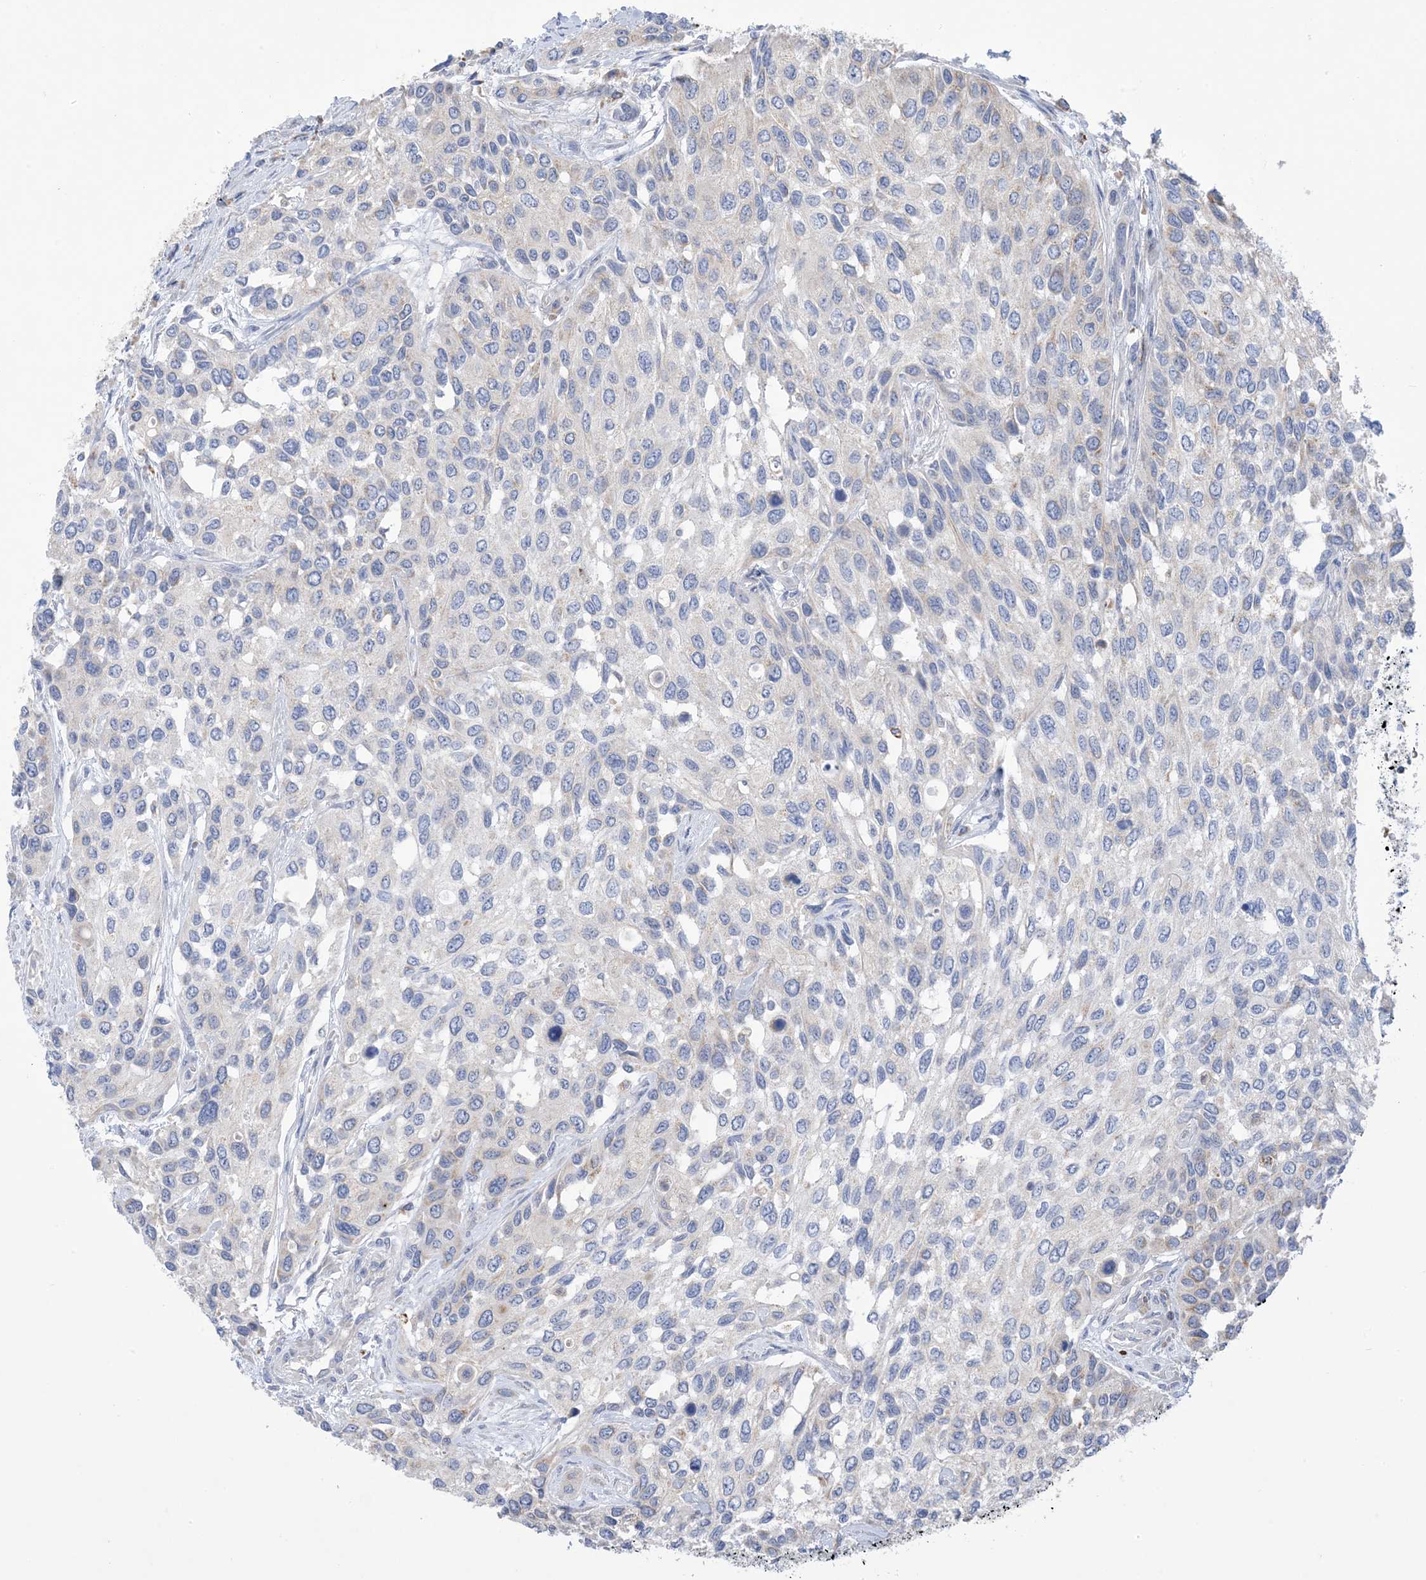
{"staining": {"intensity": "negative", "quantity": "none", "location": "none"}, "tissue": "urothelial cancer", "cell_type": "Tumor cells", "image_type": "cancer", "snomed": [{"axis": "morphology", "description": "Normal tissue, NOS"}, {"axis": "morphology", "description": "Urothelial carcinoma, High grade"}, {"axis": "topography", "description": "Vascular tissue"}, {"axis": "topography", "description": "Urinary bladder"}], "caption": "Immunohistochemistry of human urothelial carcinoma (high-grade) reveals no staining in tumor cells.", "gene": "CLEC16A", "patient": {"sex": "female", "age": 56}}